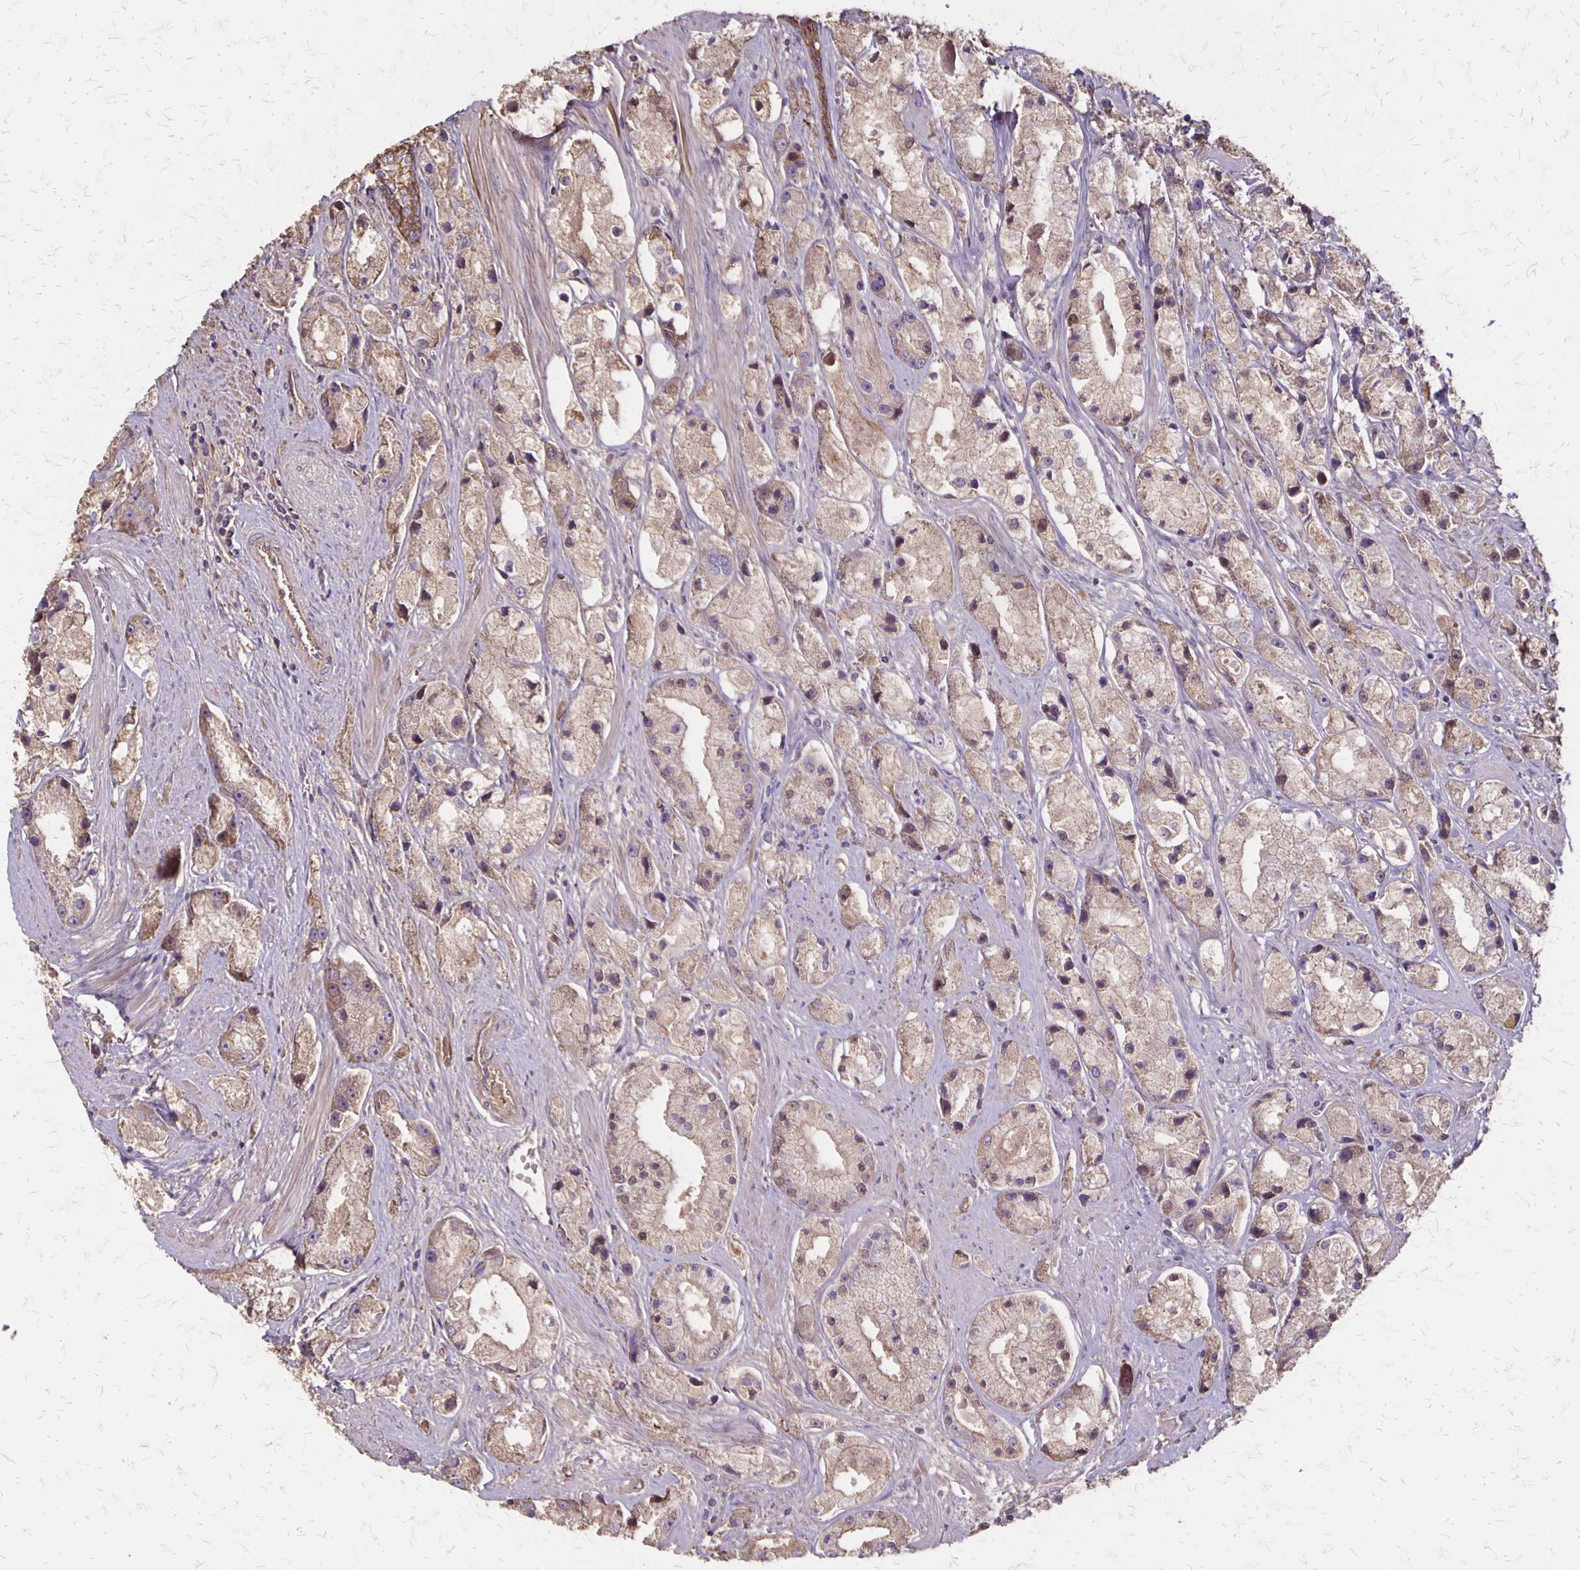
{"staining": {"intensity": "weak", "quantity": ">75%", "location": "cytoplasmic/membranous"}, "tissue": "prostate cancer", "cell_type": "Tumor cells", "image_type": "cancer", "snomed": [{"axis": "morphology", "description": "Adenocarcinoma, High grade"}, {"axis": "topography", "description": "Prostate"}], "caption": "A brown stain labels weak cytoplasmic/membranous positivity of a protein in prostate cancer tumor cells.", "gene": "PROM2", "patient": {"sex": "male", "age": 67}}